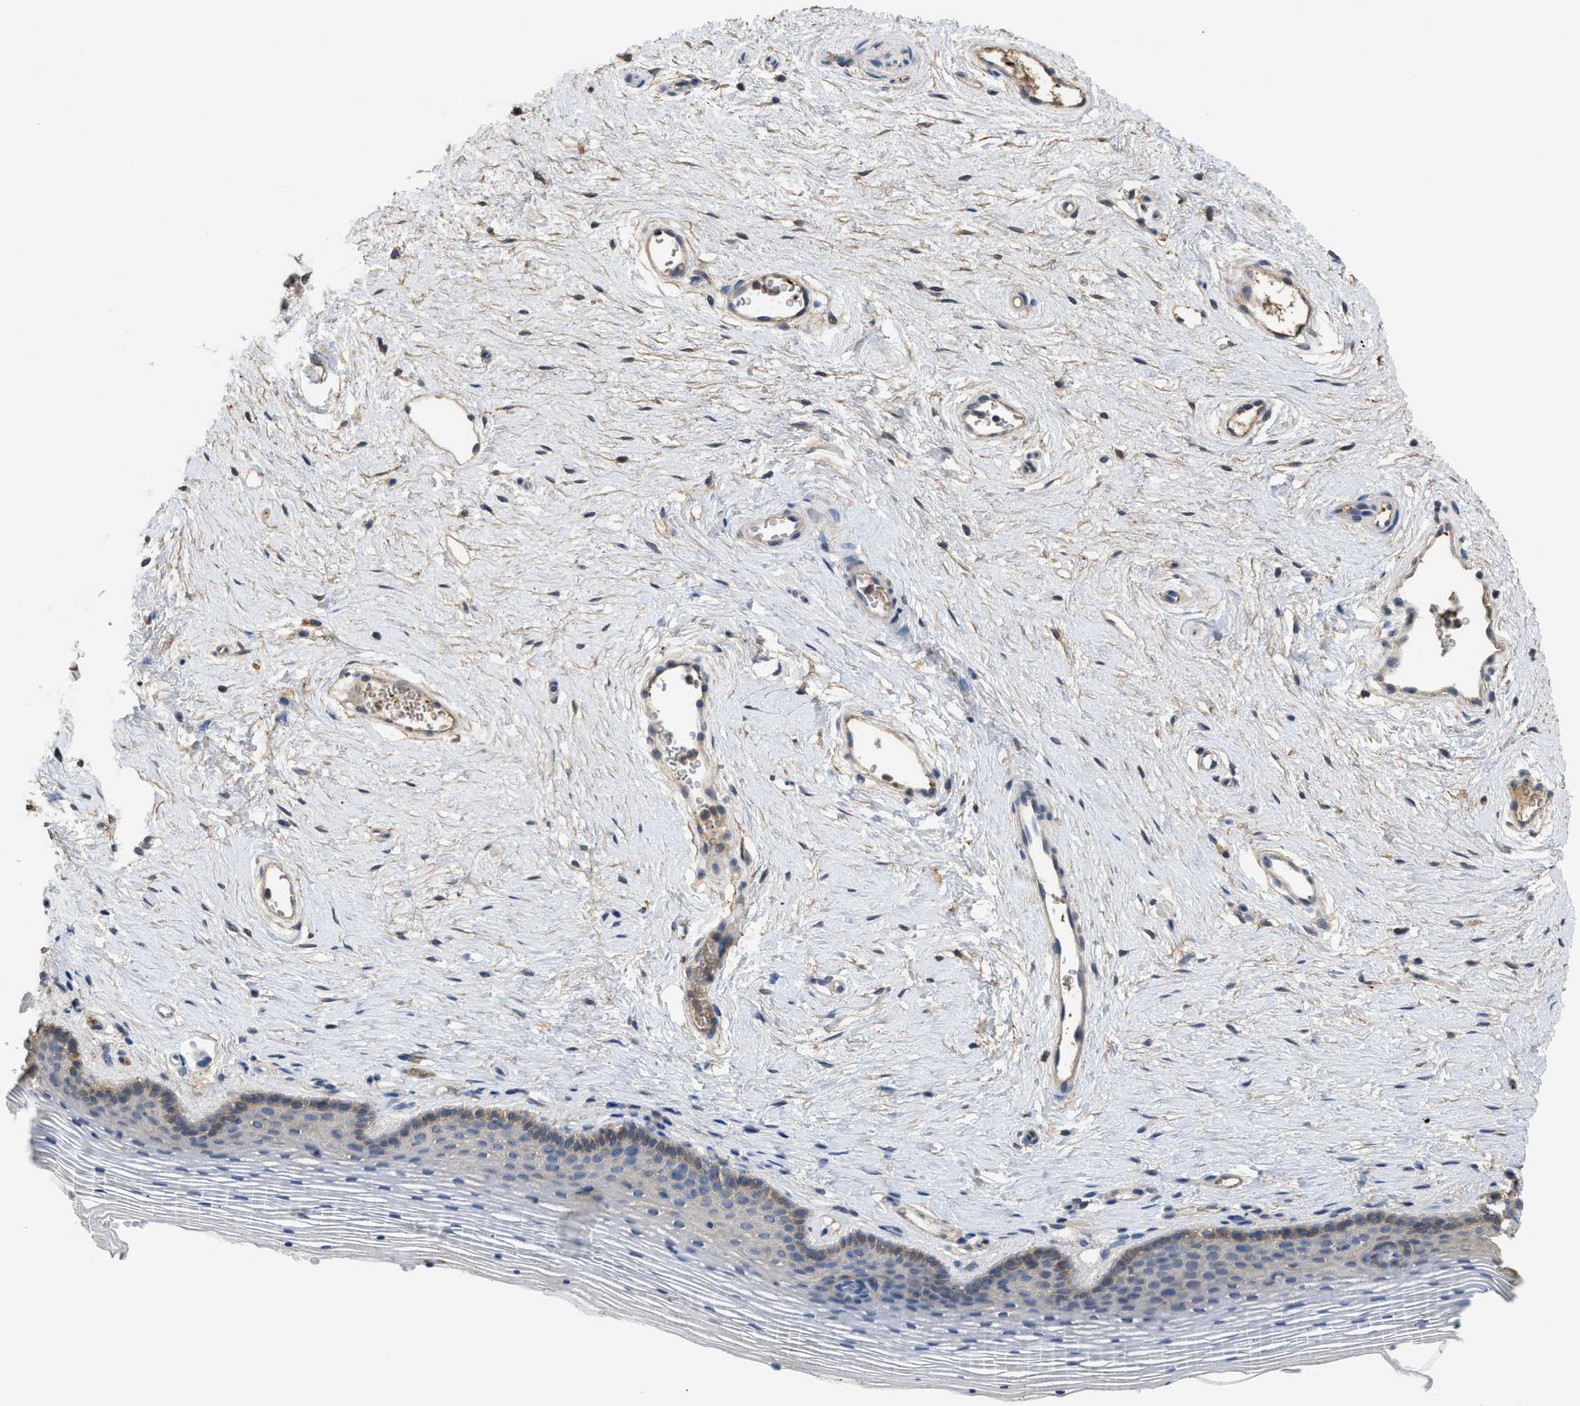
{"staining": {"intensity": "moderate", "quantity": "<25%", "location": "cytoplasmic/membranous"}, "tissue": "vagina", "cell_type": "Squamous epithelial cells", "image_type": "normal", "snomed": [{"axis": "morphology", "description": "Normal tissue, NOS"}, {"axis": "topography", "description": "Vagina"}], "caption": "Immunohistochemistry (IHC) histopathology image of normal vagina: vagina stained using IHC demonstrates low levels of moderate protein expression localized specifically in the cytoplasmic/membranous of squamous epithelial cells, appearing as a cytoplasmic/membranous brown color.", "gene": "ANXA4", "patient": {"sex": "female", "age": 32}}